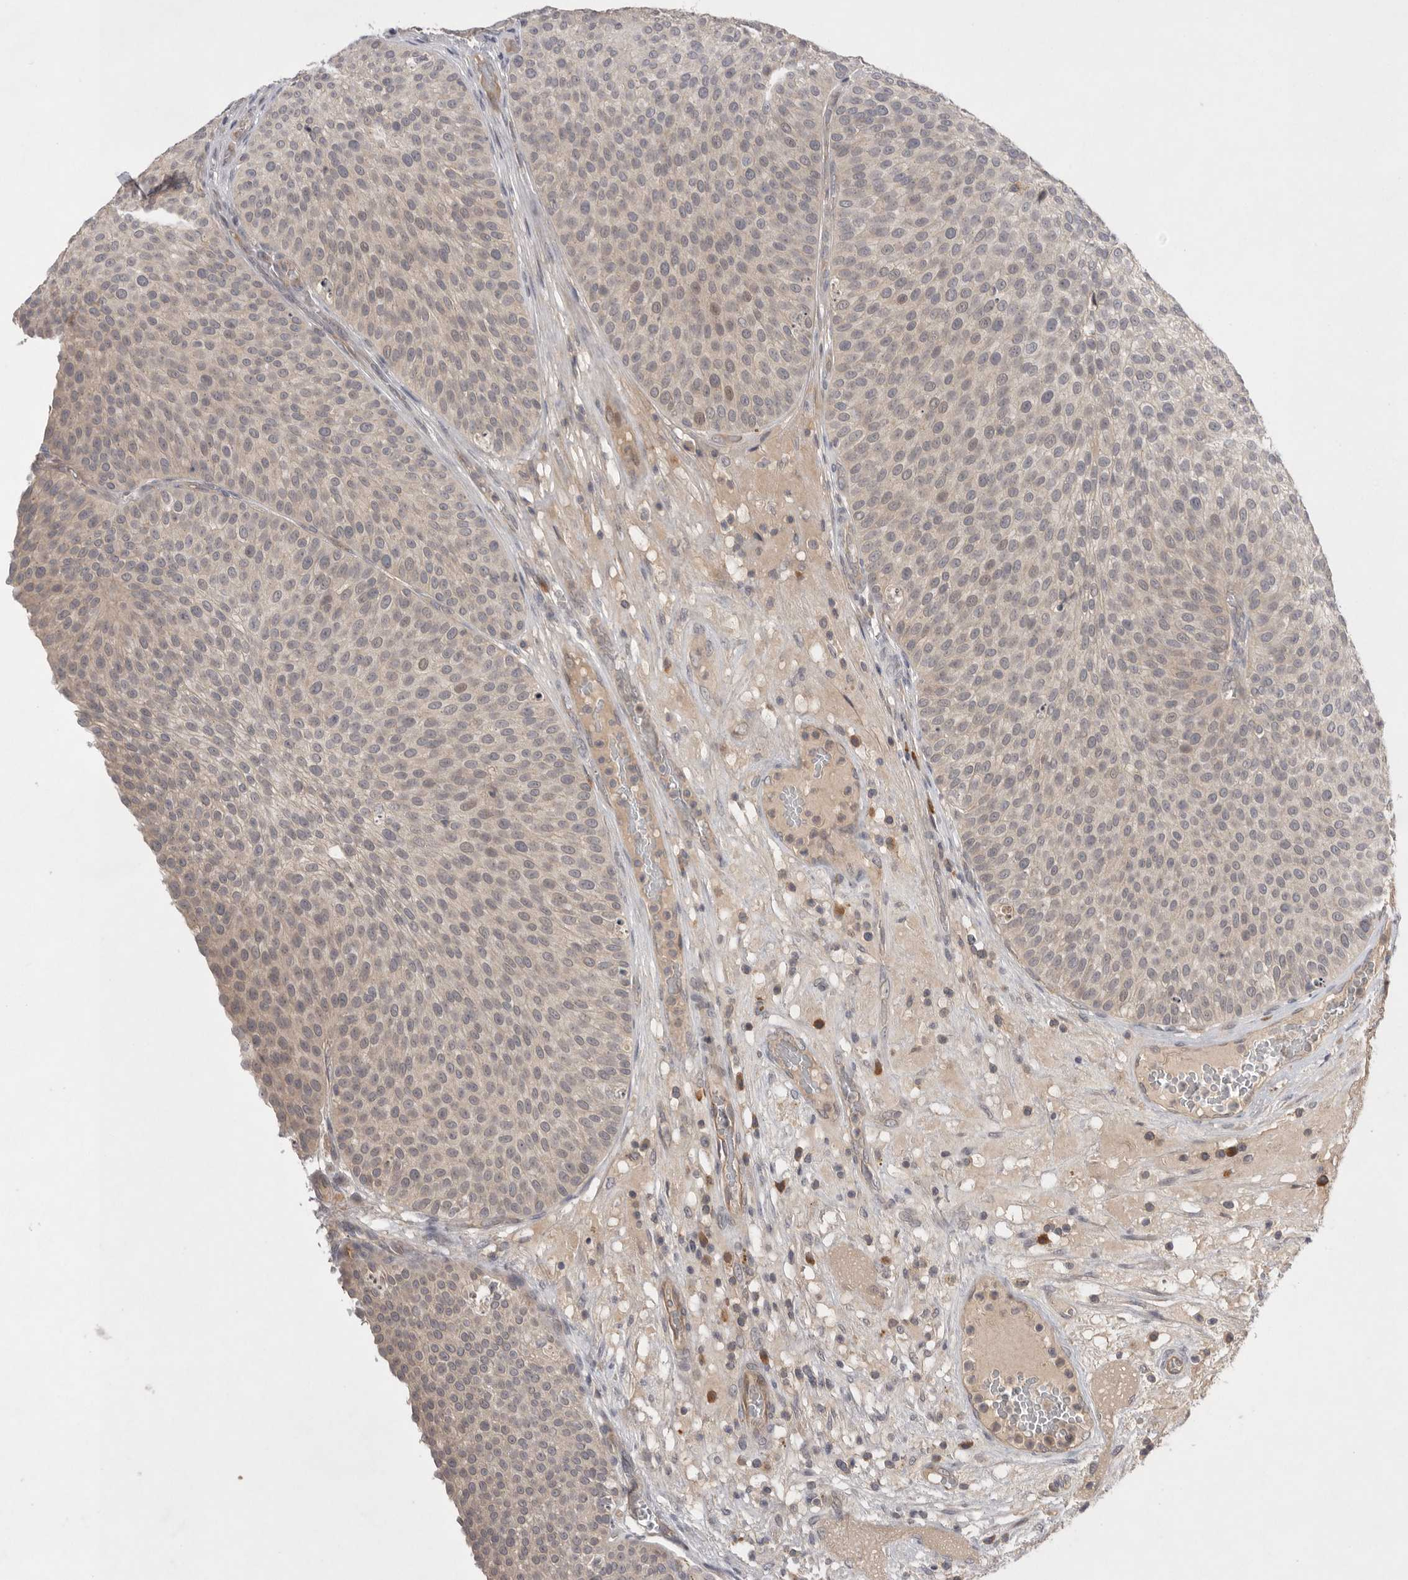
{"staining": {"intensity": "negative", "quantity": "none", "location": "none"}, "tissue": "urothelial cancer", "cell_type": "Tumor cells", "image_type": "cancer", "snomed": [{"axis": "morphology", "description": "Normal tissue, NOS"}, {"axis": "morphology", "description": "Urothelial carcinoma, Low grade"}, {"axis": "topography", "description": "Smooth muscle"}, {"axis": "topography", "description": "Urinary bladder"}], "caption": "There is no significant positivity in tumor cells of urothelial cancer.", "gene": "NRCAM", "patient": {"sex": "male", "age": 60}}